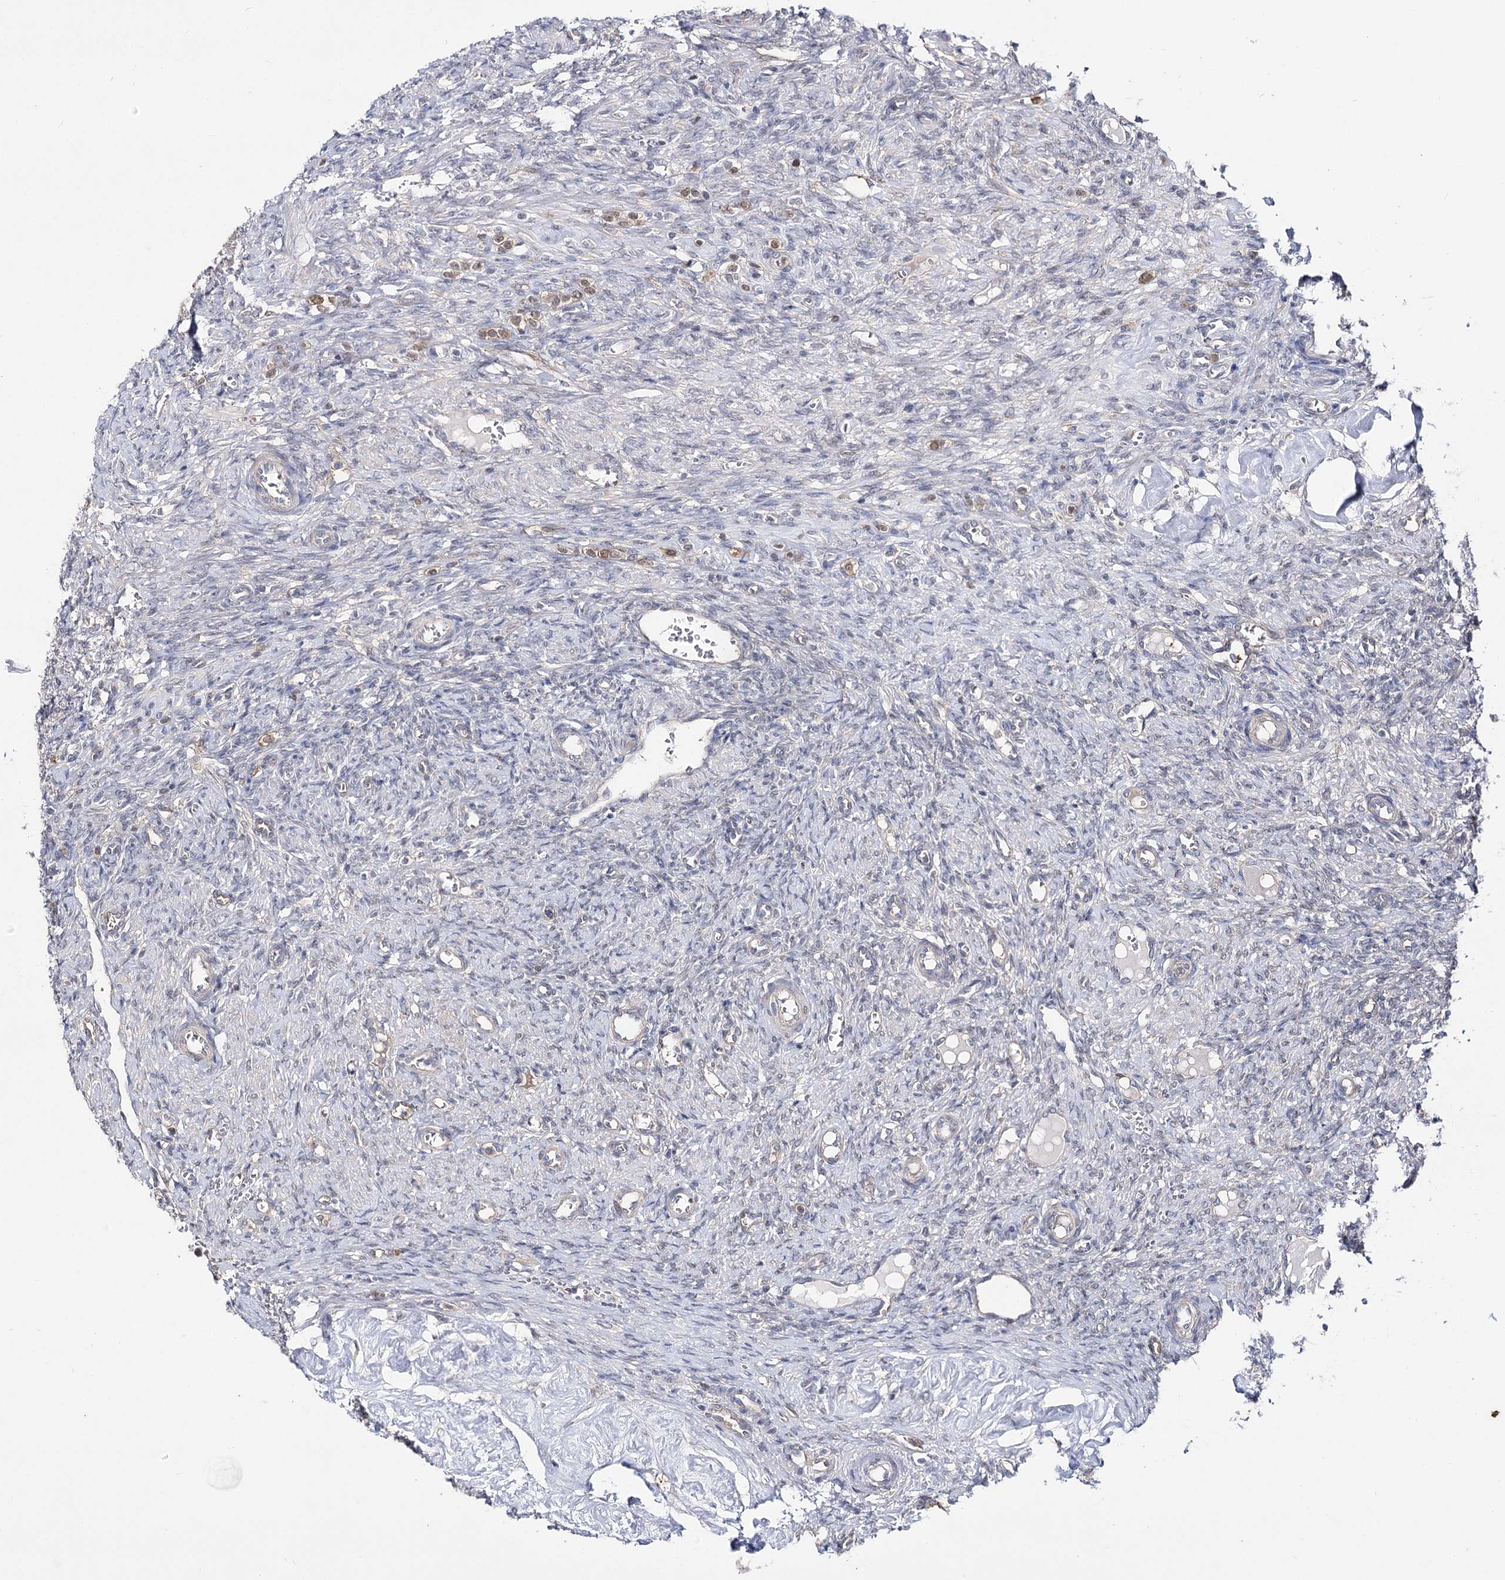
{"staining": {"intensity": "weak", "quantity": ">75%", "location": "cytoplasmic/membranous,nuclear"}, "tissue": "ovary", "cell_type": "Follicle cells", "image_type": "normal", "snomed": [{"axis": "morphology", "description": "Normal tissue, NOS"}, {"axis": "topography", "description": "Ovary"}], "caption": "Brown immunohistochemical staining in unremarkable ovary shows weak cytoplasmic/membranous,nuclear expression in approximately >75% of follicle cells. The staining is performed using DAB brown chromogen to label protein expression. The nuclei are counter-stained blue using hematoxylin.", "gene": "UGP2", "patient": {"sex": "female", "age": 41}}